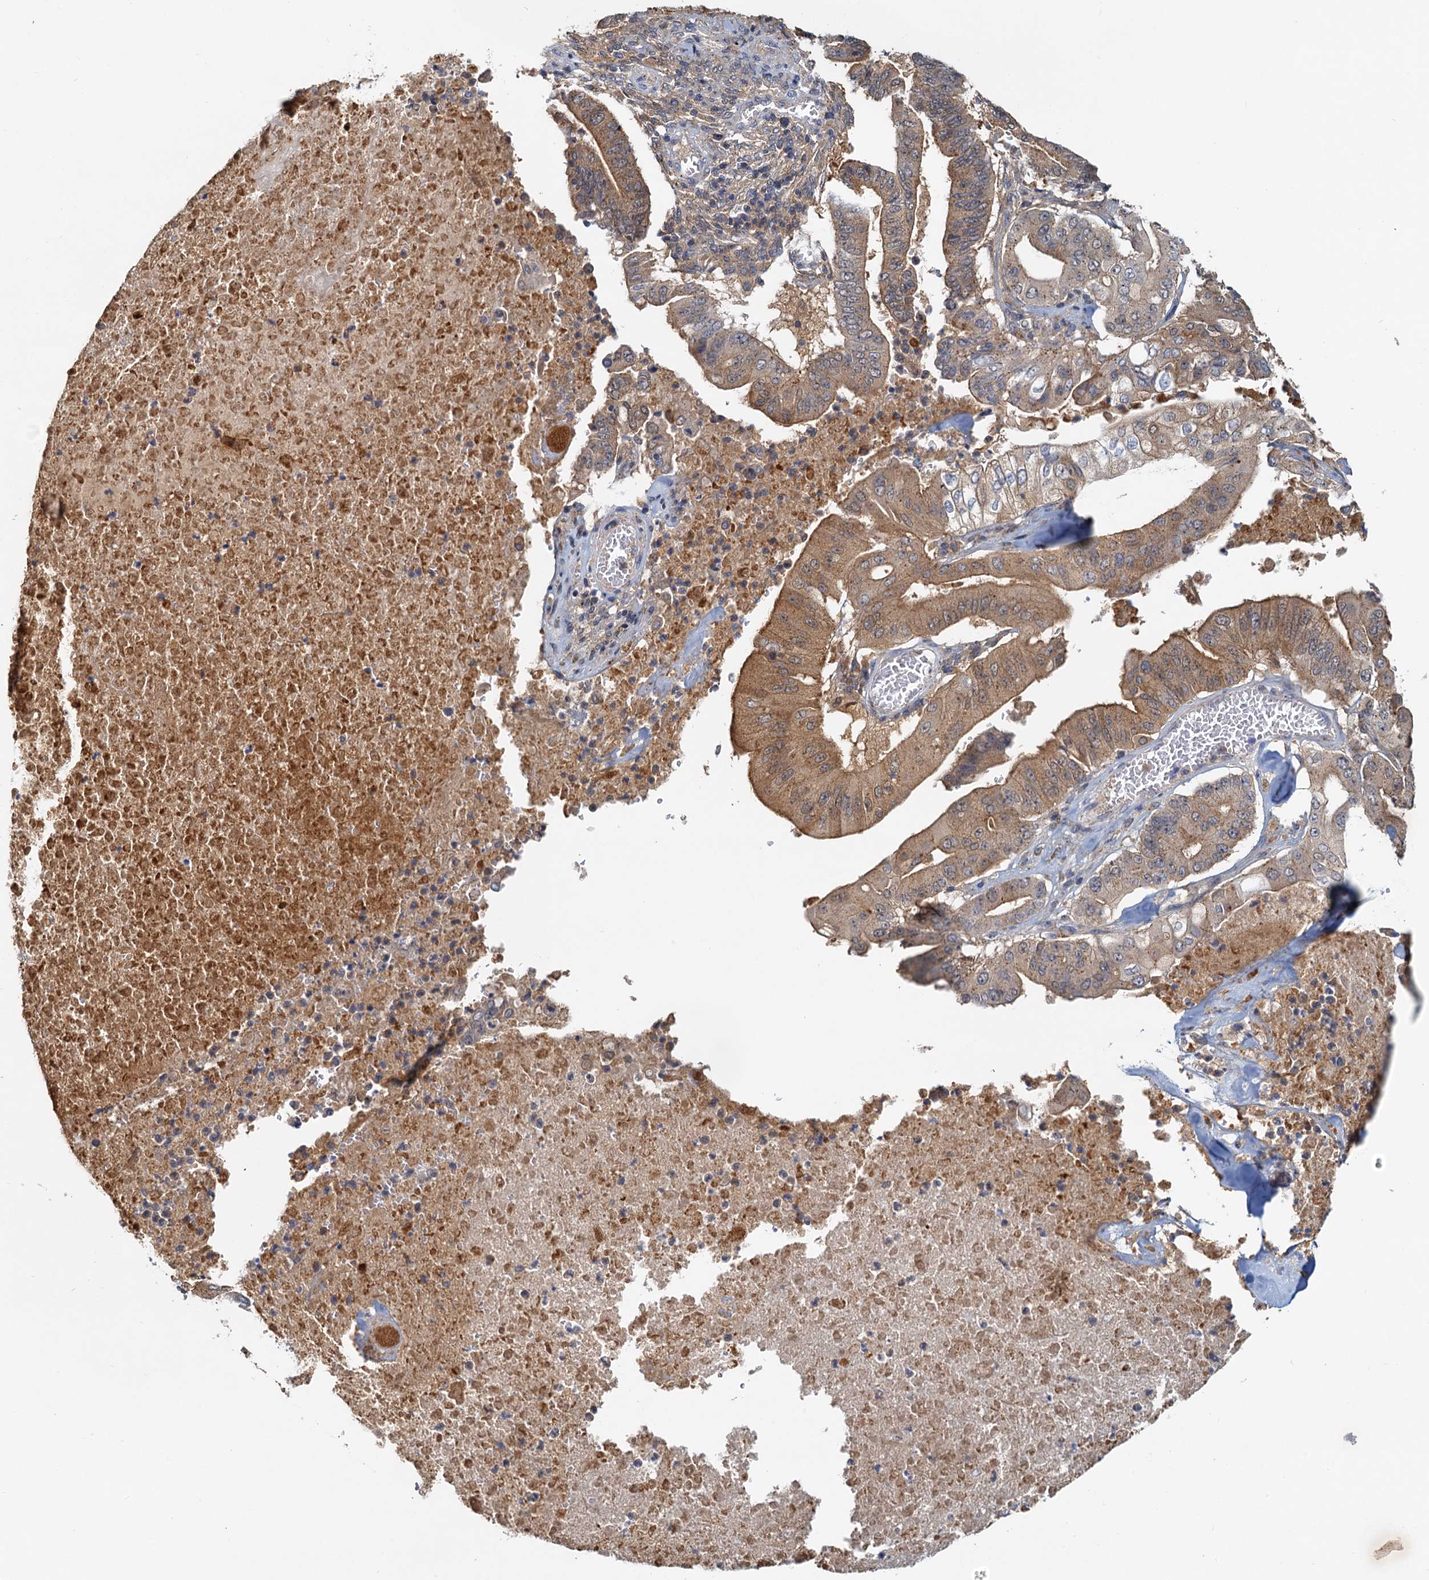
{"staining": {"intensity": "moderate", "quantity": ">75%", "location": "cytoplasmic/membranous"}, "tissue": "pancreatic cancer", "cell_type": "Tumor cells", "image_type": "cancer", "snomed": [{"axis": "morphology", "description": "Adenocarcinoma, NOS"}, {"axis": "topography", "description": "Pancreas"}], "caption": "Pancreatic cancer (adenocarcinoma) stained with a brown dye exhibits moderate cytoplasmic/membranous positive staining in approximately >75% of tumor cells.", "gene": "TOLLIP", "patient": {"sex": "female", "age": 77}}